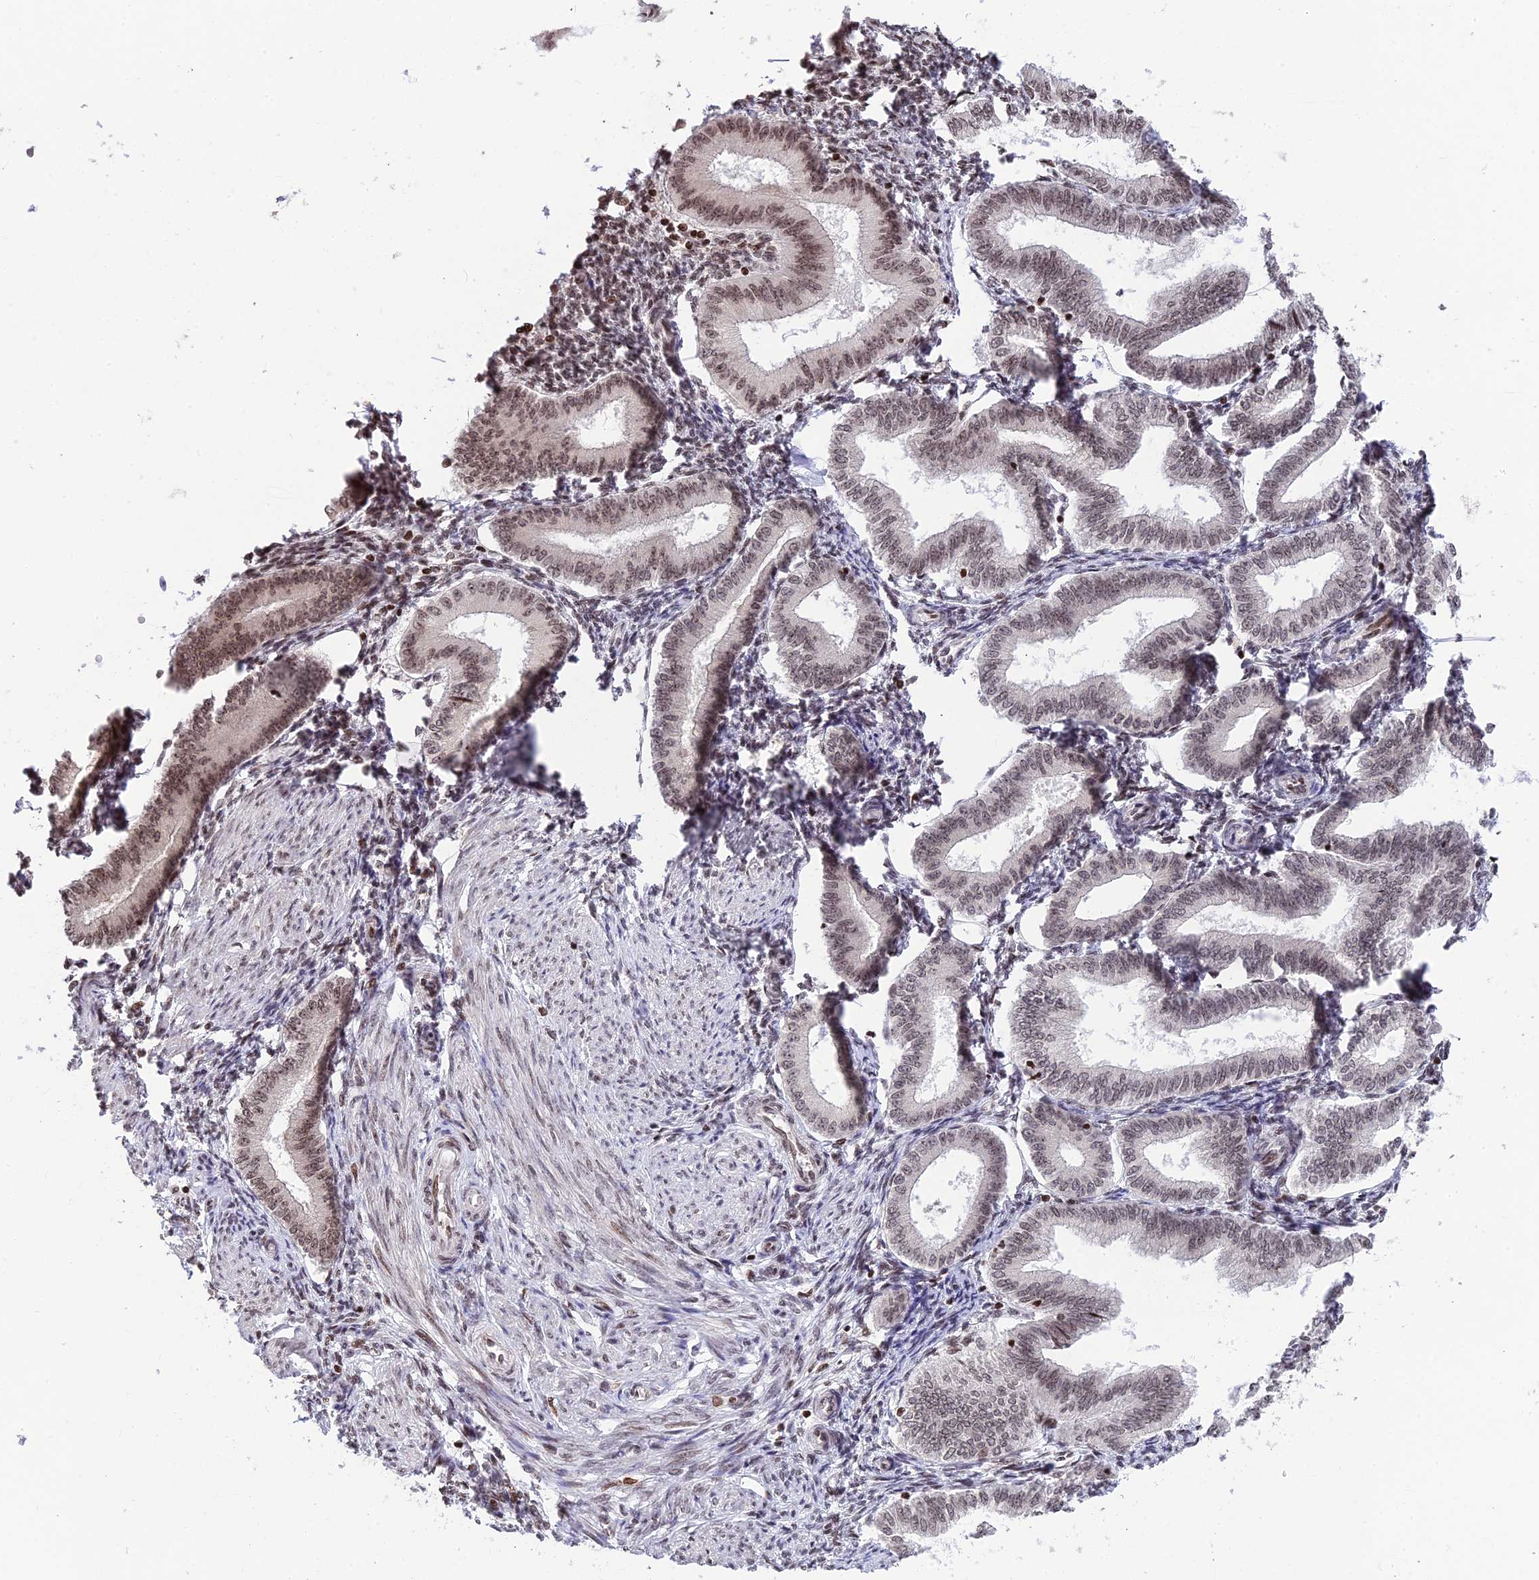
{"staining": {"intensity": "moderate", "quantity": ">75%", "location": "nuclear"}, "tissue": "endometrium", "cell_type": "Cells in endometrial stroma", "image_type": "normal", "snomed": [{"axis": "morphology", "description": "Normal tissue, NOS"}, {"axis": "topography", "description": "Endometrium"}], "caption": "Brown immunohistochemical staining in benign endometrium reveals moderate nuclear positivity in about >75% of cells in endometrial stroma. (DAB (3,3'-diaminobenzidine) = brown stain, brightfield microscopy at high magnification).", "gene": "TET2", "patient": {"sex": "female", "age": 39}}